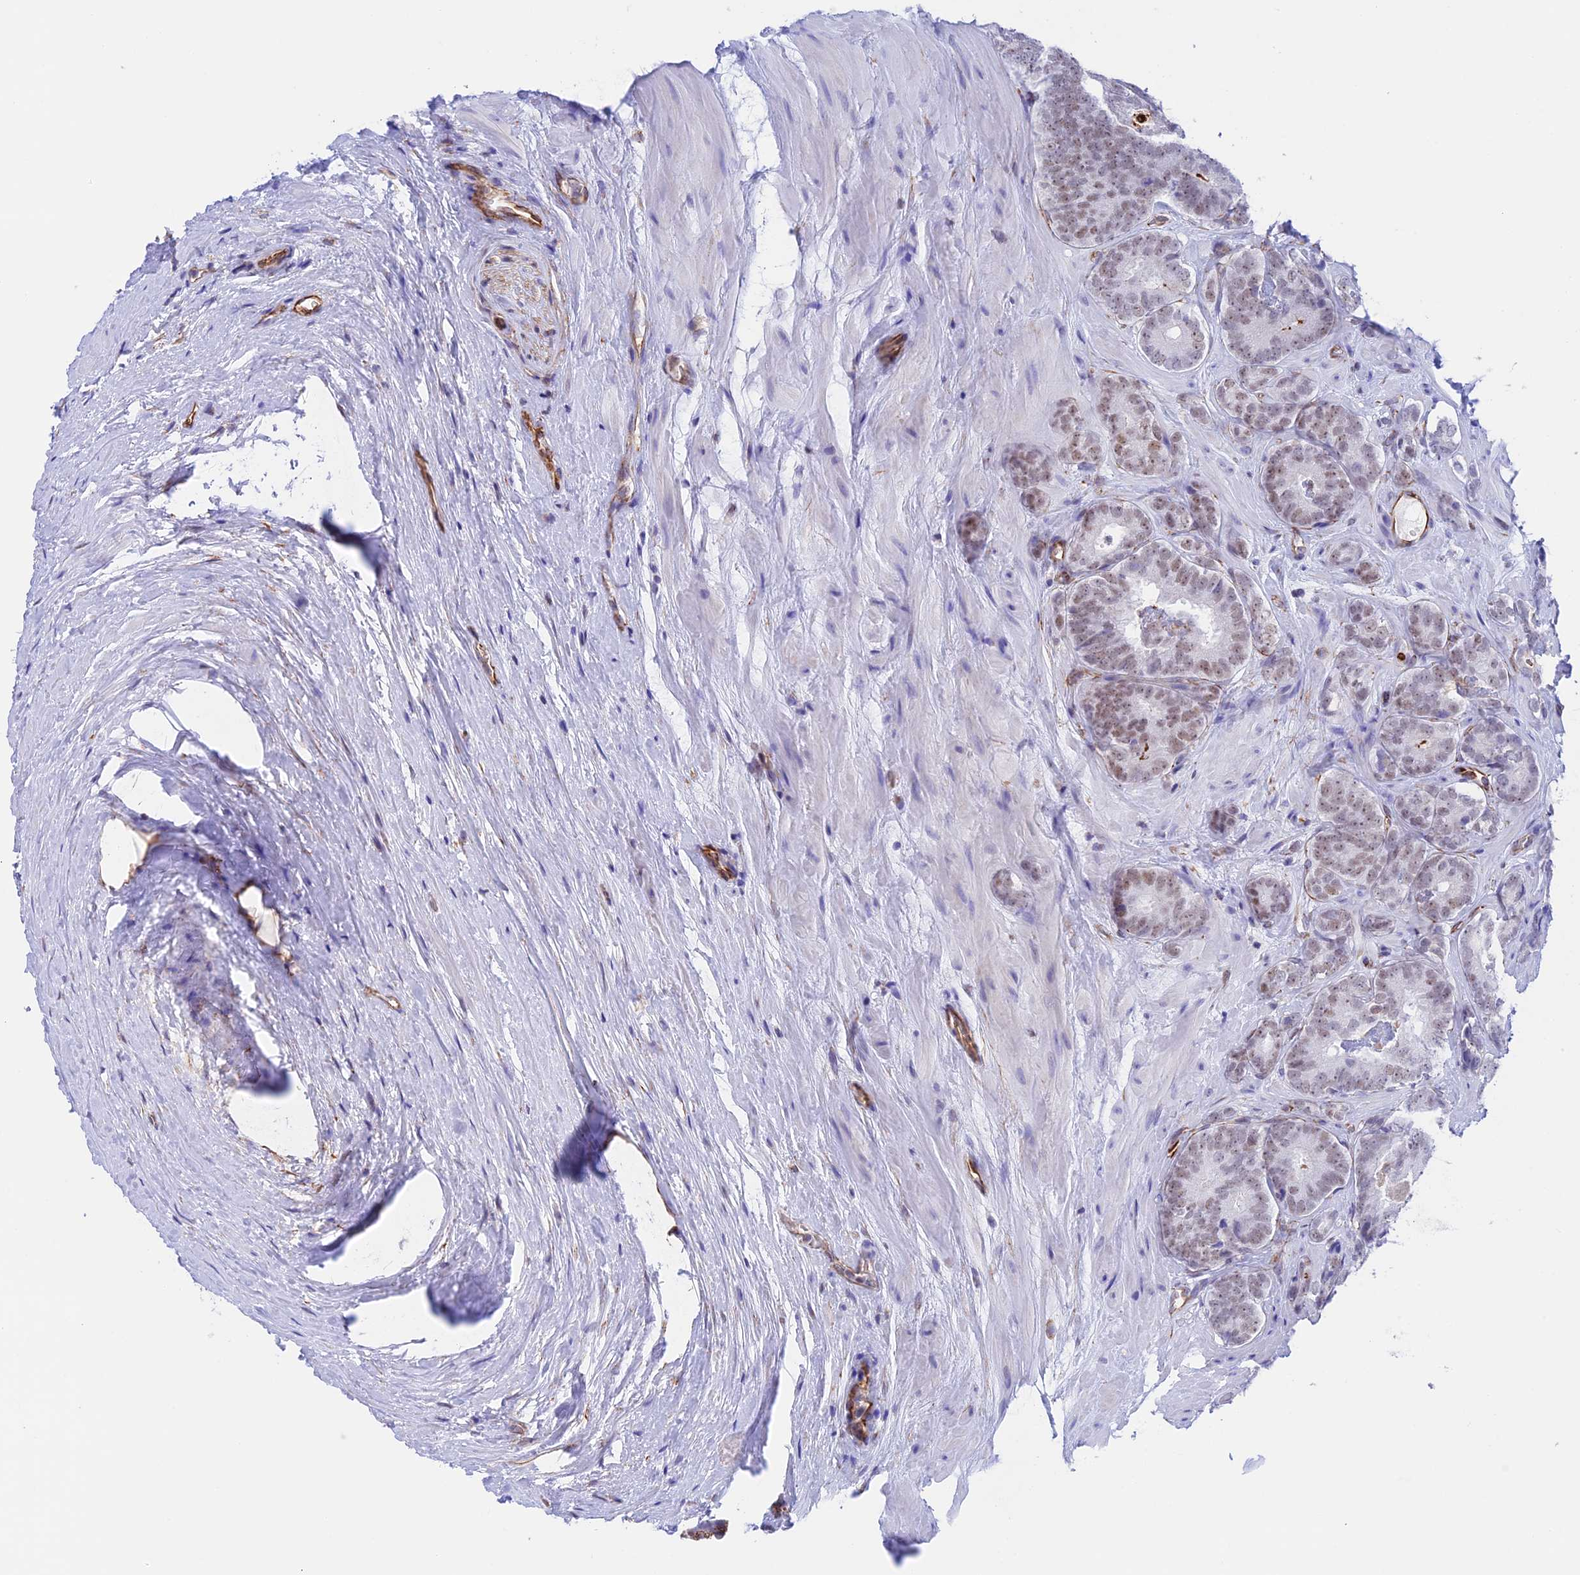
{"staining": {"intensity": "weak", "quantity": "<25%", "location": "nuclear"}, "tissue": "prostate cancer", "cell_type": "Tumor cells", "image_type": "cancer", "snomed": [{"axis": "morphology", "description": "Adenocarcinoma, High grade"}, {"axis": "topography", "description": "Prostate"}], "caption": "High magnification brightfield microscopy of adenocarcinoma (high-grade) (prostate) stained with DAB (brown) and counterstained with hematoxylin (blue): tumor cells show no significant positivity.", "gene": "ZNF652", "patient": {"sex": "male", "age": 63}}